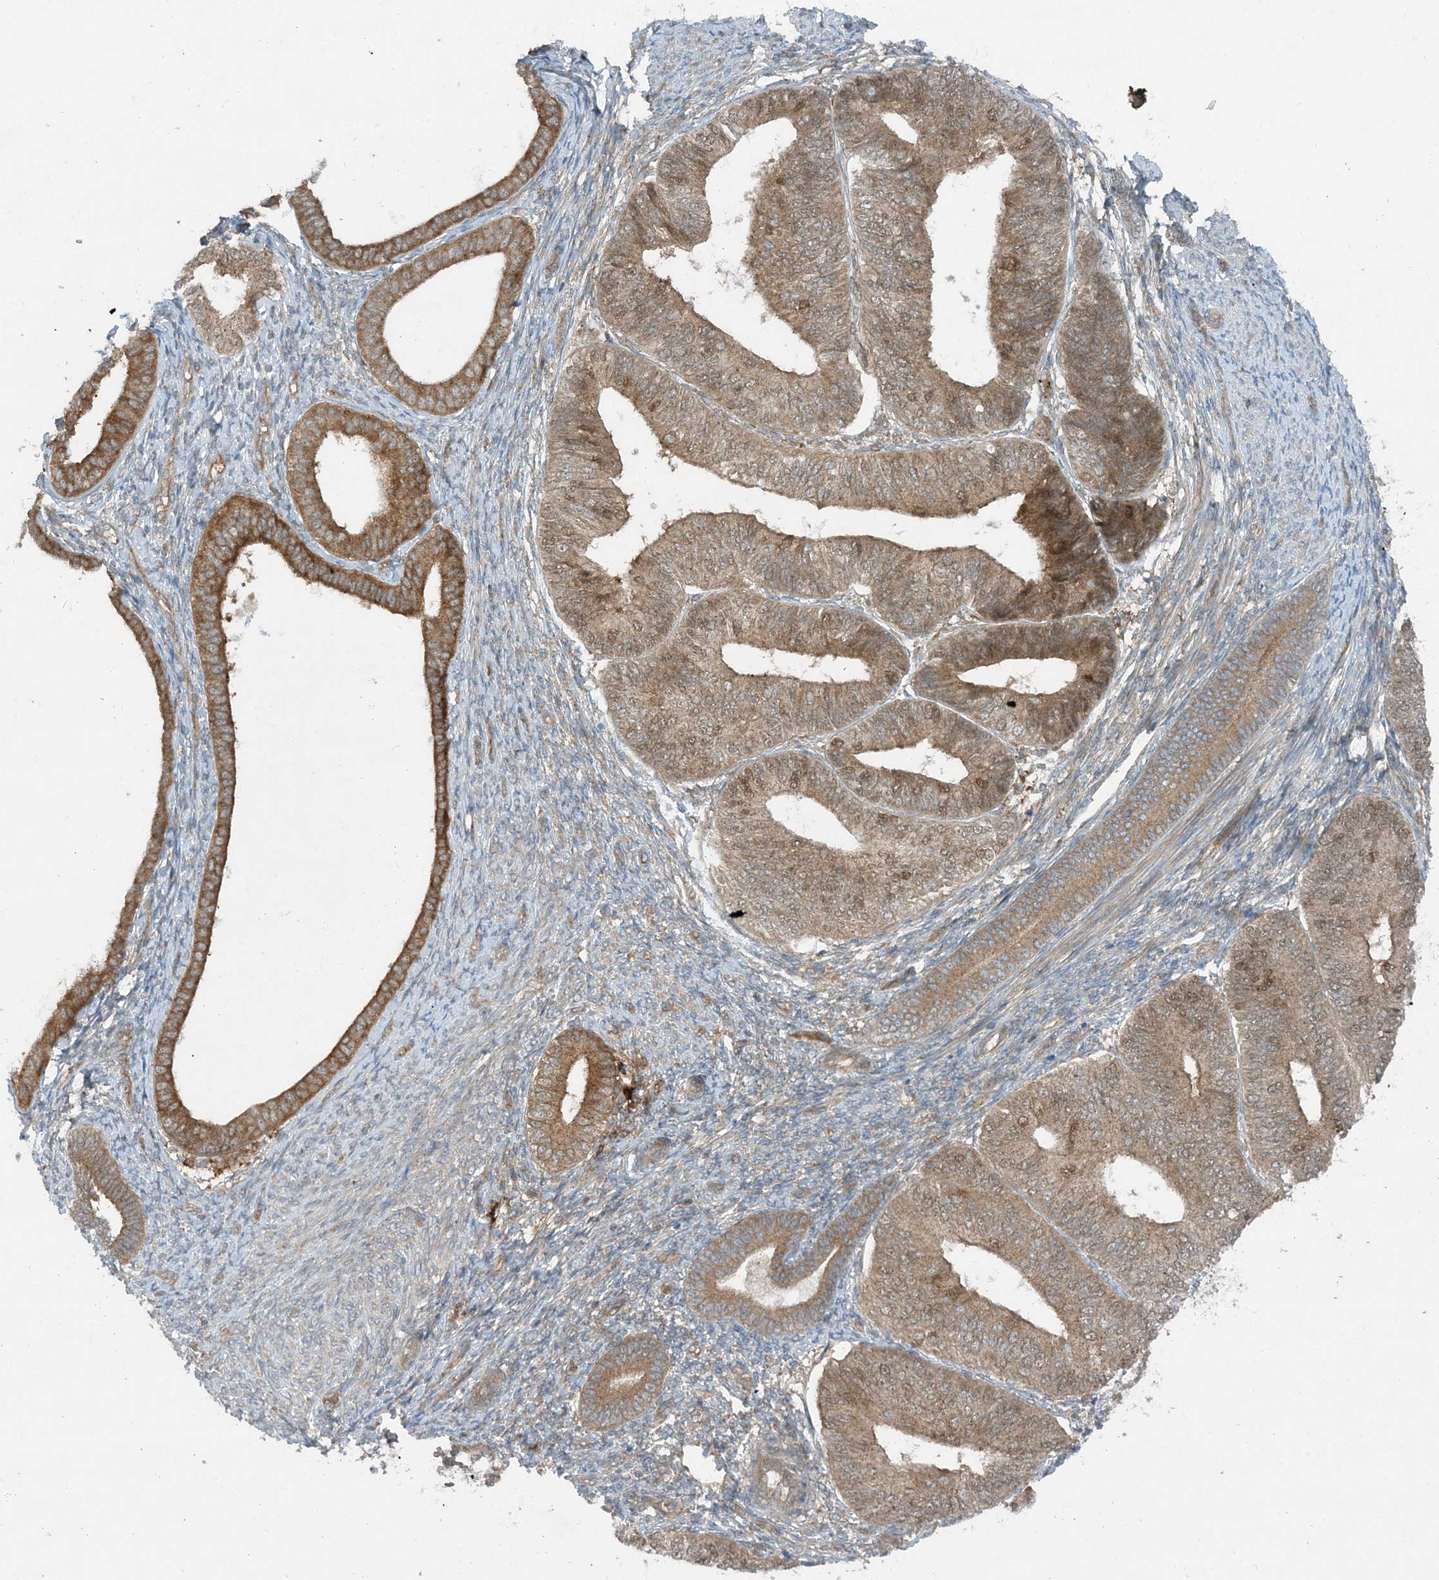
{"staining": {"intensity": "moderate", "quantity": ">75%", "location": "cytoplasmic/membranous,nuclear"}, "tissue": "endometrial cancer", "cell_type": "Tumor cells", "image_type": "cancer", "snomed": [{"axis": "morphology", "description": "Adenocarcinoma, NOS"}, {"axis": "topography", "description": "Endometrium"}], "caption": "Immunohistochemical staining of endometrial cancer displays moderate cytoplasmic/membranous and nuclear protein positivity in about >75% of tumor cells.", "gene": "STAM2", "patient": {"sex": "female", "age": 58}}